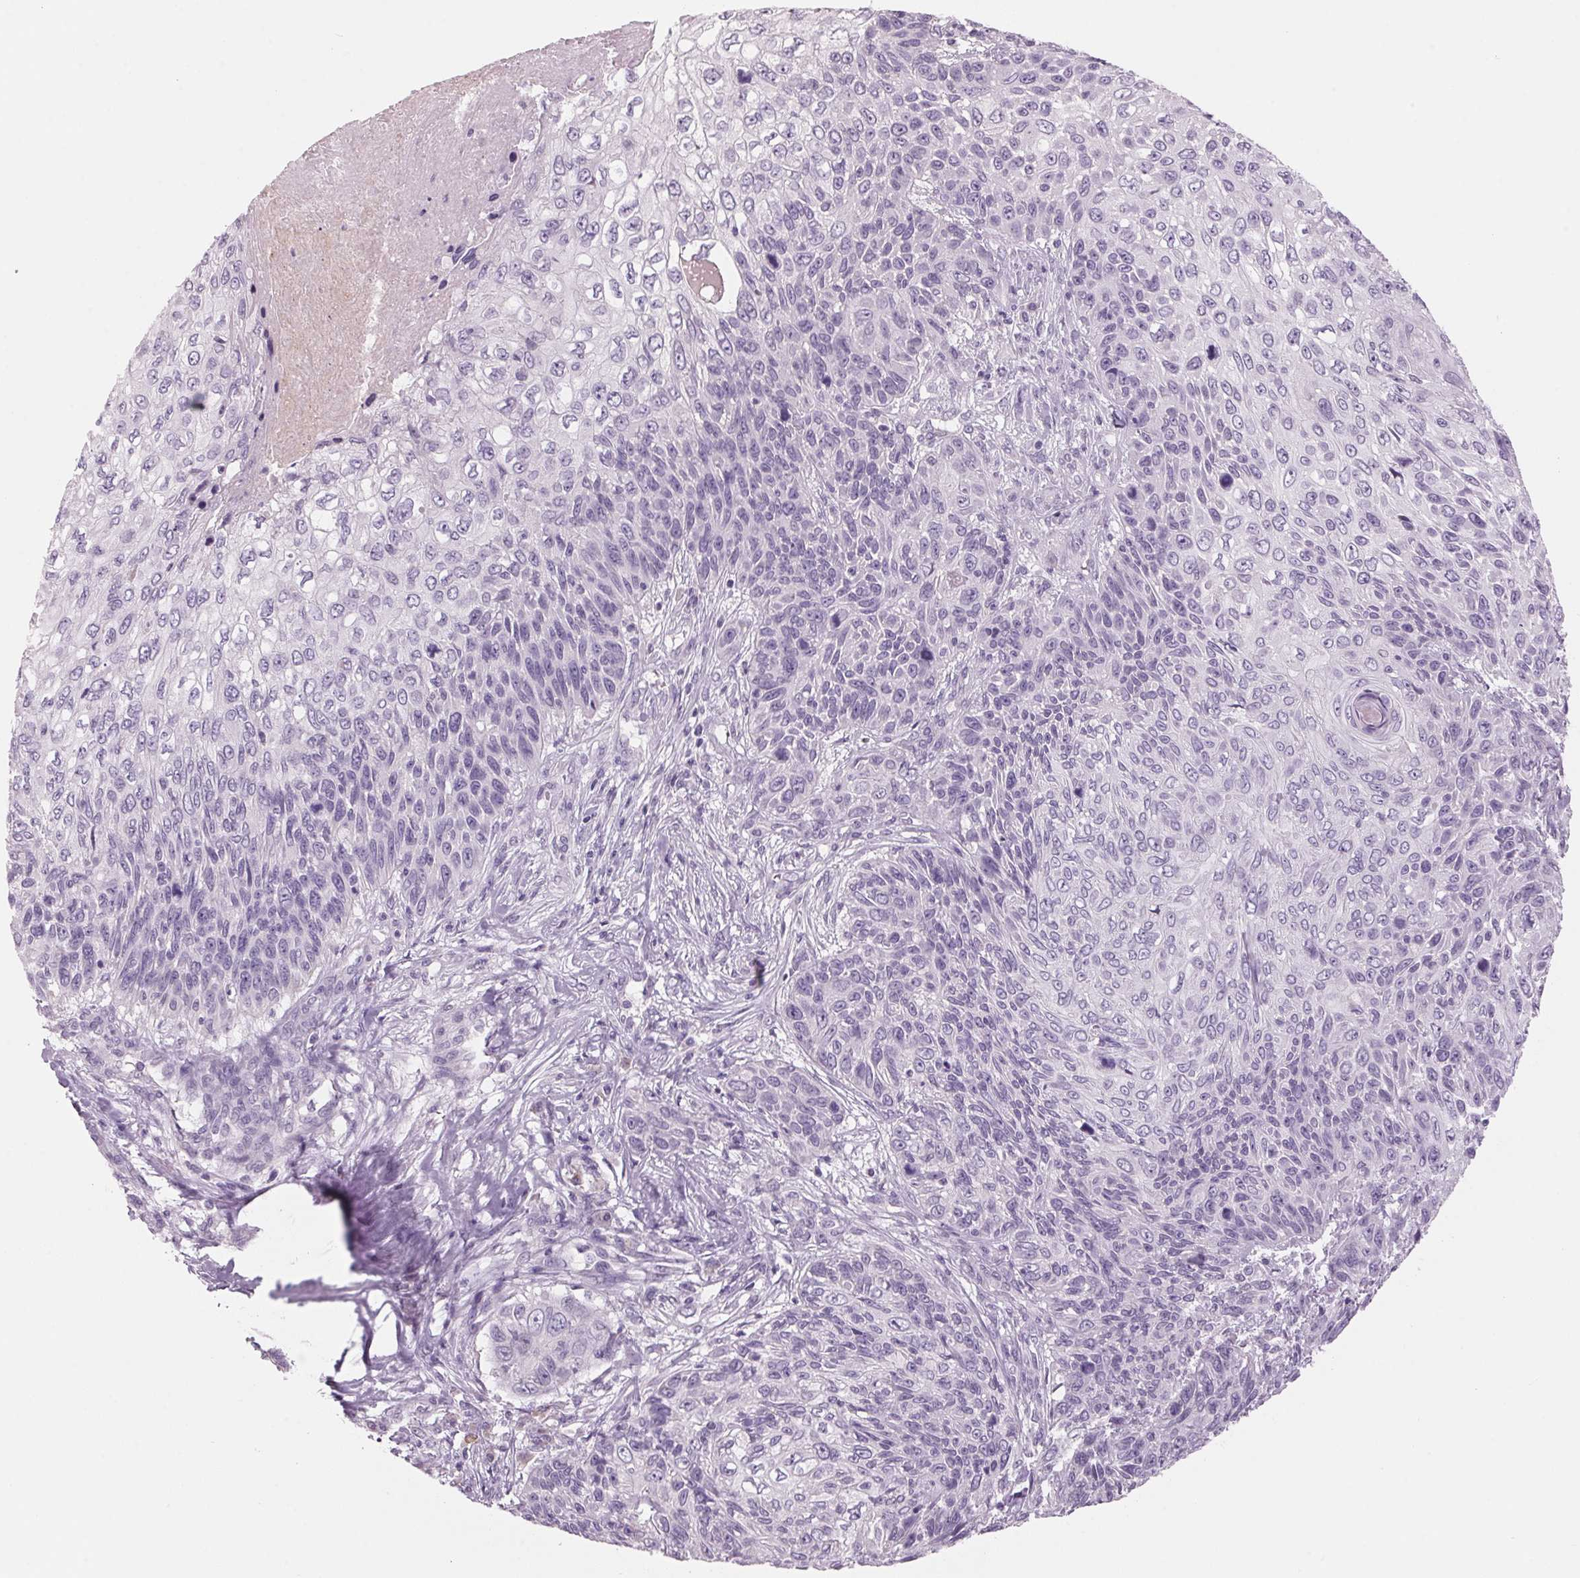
{"staining": {"intensity": "negative", "quantity": "none", "location": "none"}, "tissue": "skin cancer", "cell_type": "Tumor cells", "image_type": "cancer", "snomed": [{"axis": "morphology", "description": "Squamous cell carcinoma, NOS"}, {"axis": "topography", "description": "Skin"}], "caption": "This is an immunohistochemistry (IHC) histopathology image of human squamous cell carcinoma (skin). There is no expression in tumor cells.", "gene": "ADAM20", "patient": {"sex": "male", "age": 92}}